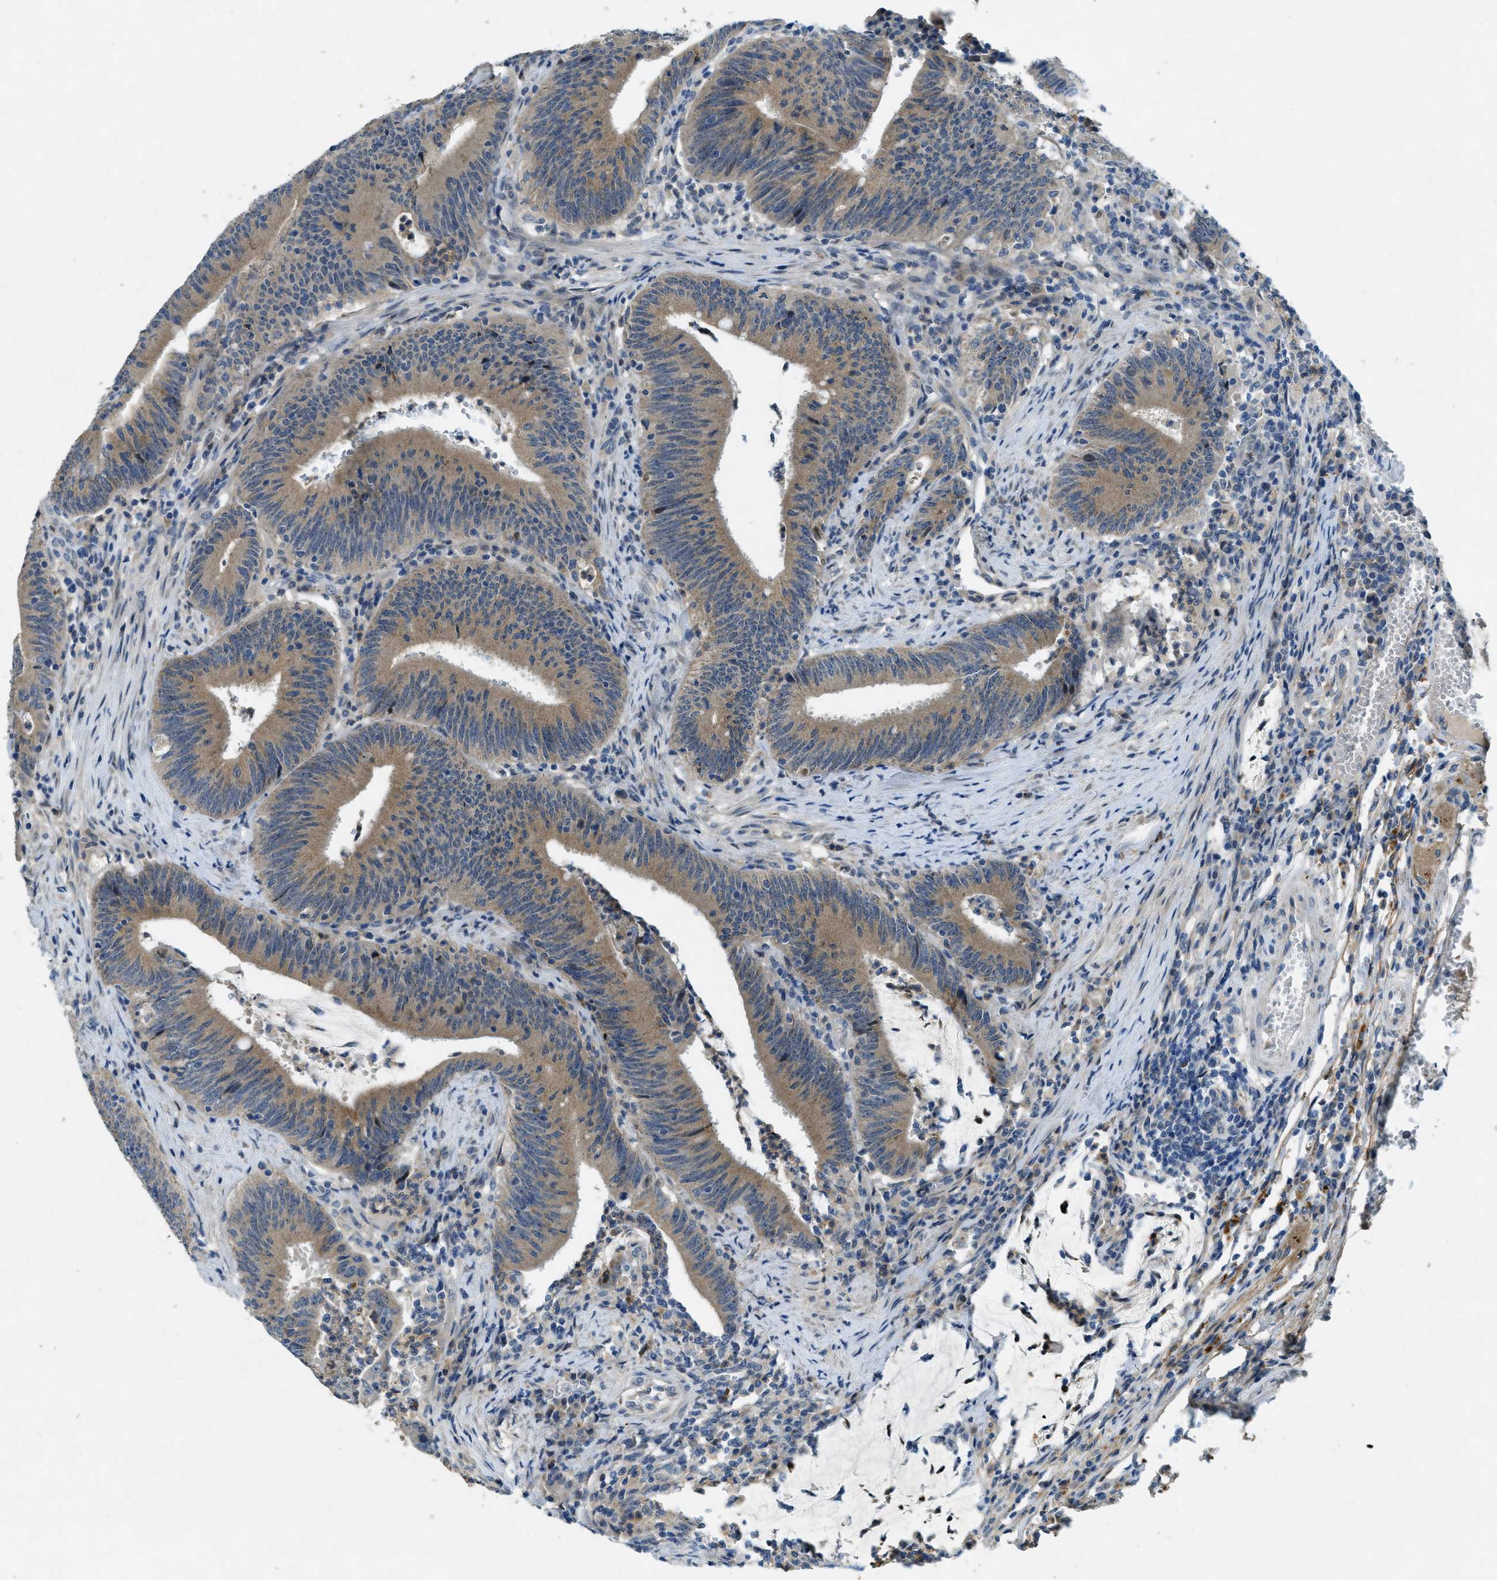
{"staining": {"intensity": "moderate", "quantity": ">75%", "location": "cytoplasmic/membranous"}, "tissue": "colorectal cancer", "cell_type": "Tumor cells", "image_type": "cancer", "snomed": [{"axis": "morphology", "description": "Normal tissue, NOS"}, {"axis": "morphology", "description": "Adenocarcinoma, NOS"}, {"axis": "topography", "description": "Rectum"}], "caption": "Adenocarcinoma (colorectal) was stained to show a protein in brown. There is medium levels of moderate cytoplasmic/membranous positivity in approximately >75% of tumor cells. (Brightfield microscopy of DAB IHC at high magnification).", "gene": "SNX14", "patient": {"sex": "female", "age": 66}}